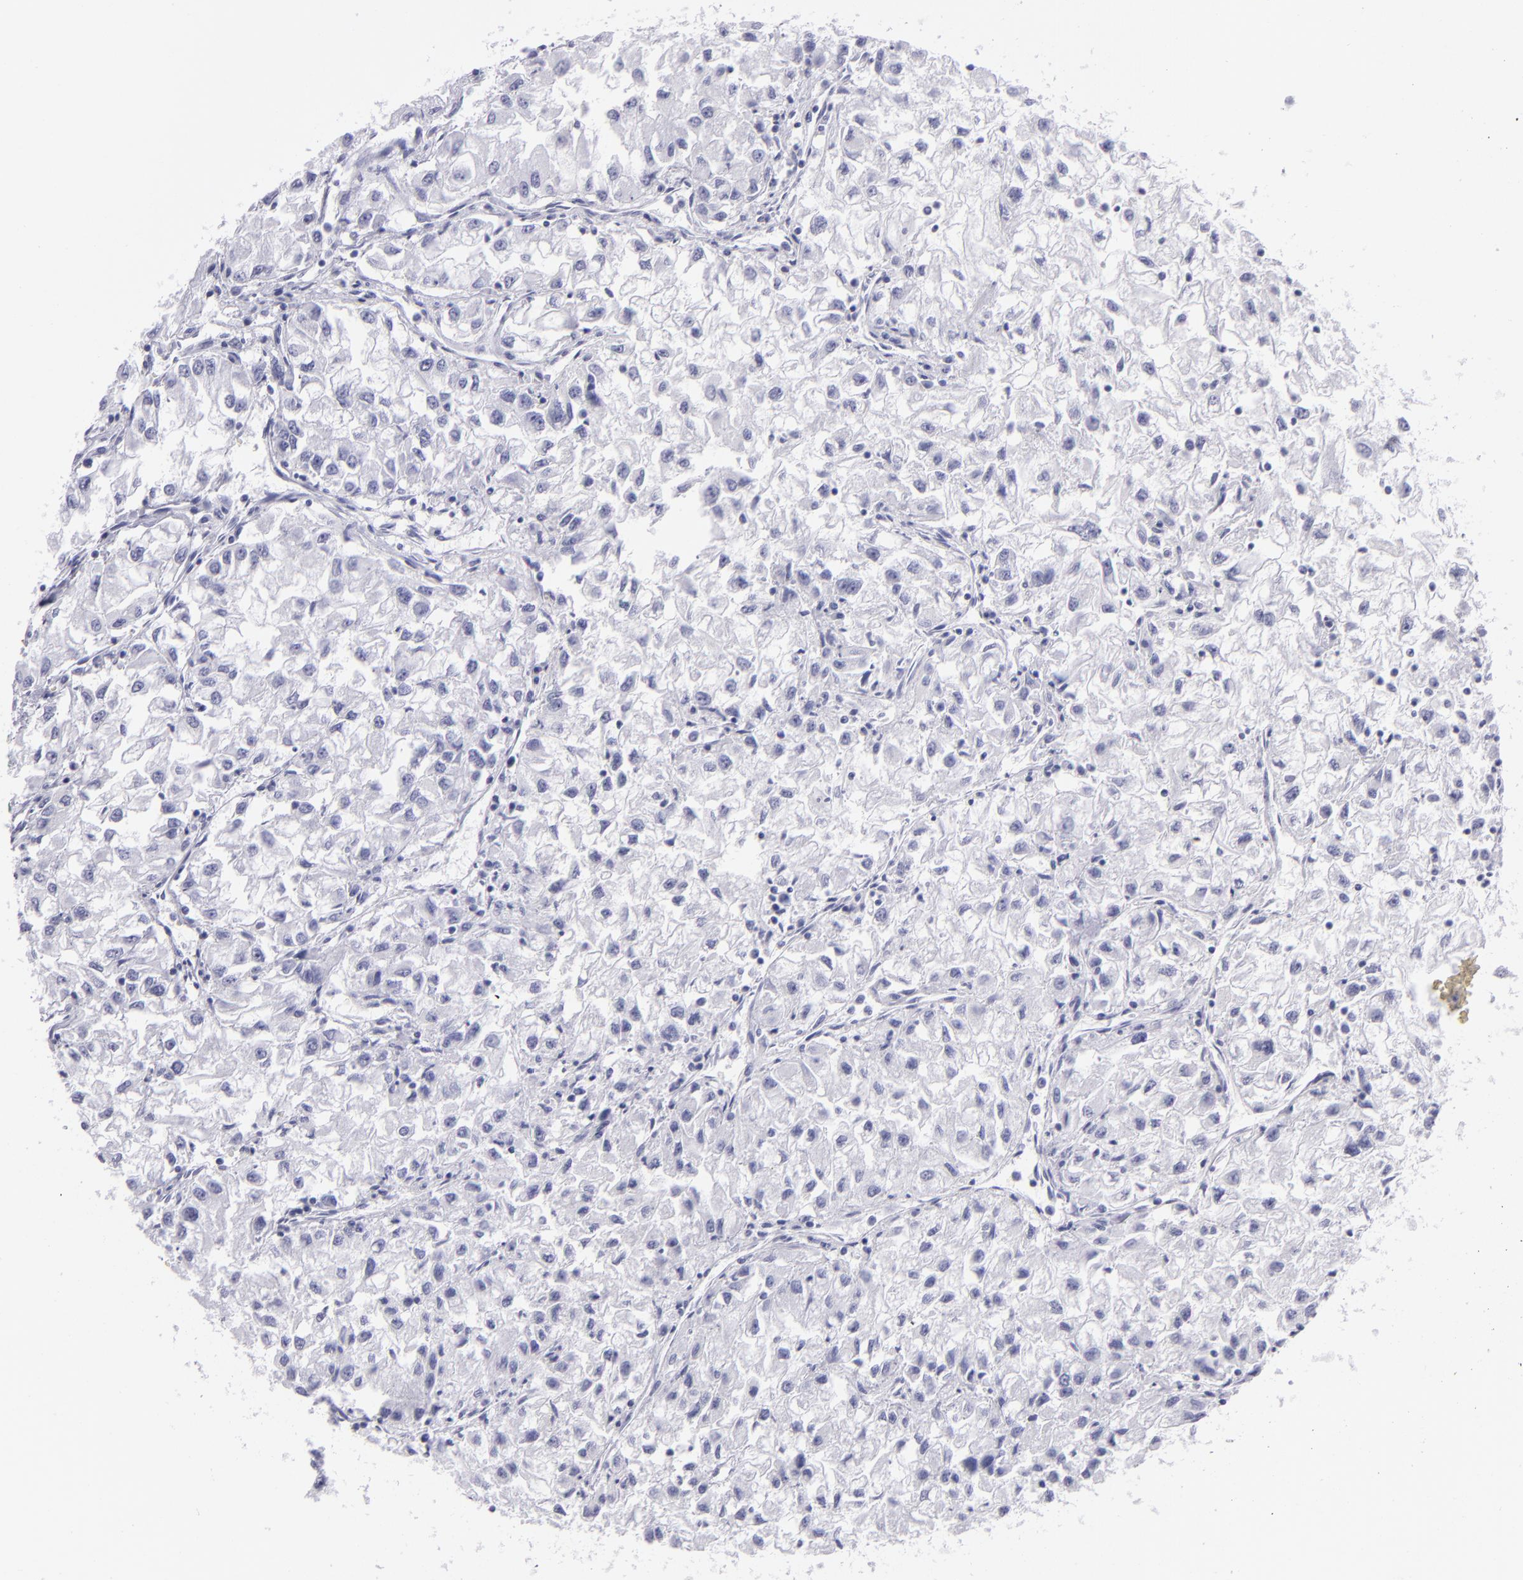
{"staining": {"intensity": "negative", "quantity": "none", "location": "none"}, "tissue": "renal cancer", "cell_type": "Tumor cells", "image_type": "cancer", "snomed": [{"axis": "morphology", "description": "Adenocarcinoma, NOS"}, {"axis": "topography", "description": "Kidney"}], "caption": "Tumor cells show no significant staining in renal adenocarcinoma. (DAB (3,3'-diaminobenzidine) immunohistochemistry visualized using brightfield microscopy, high magnification).", "gene": "PVALB", "patient": {"sex": "male", "age": 59}}